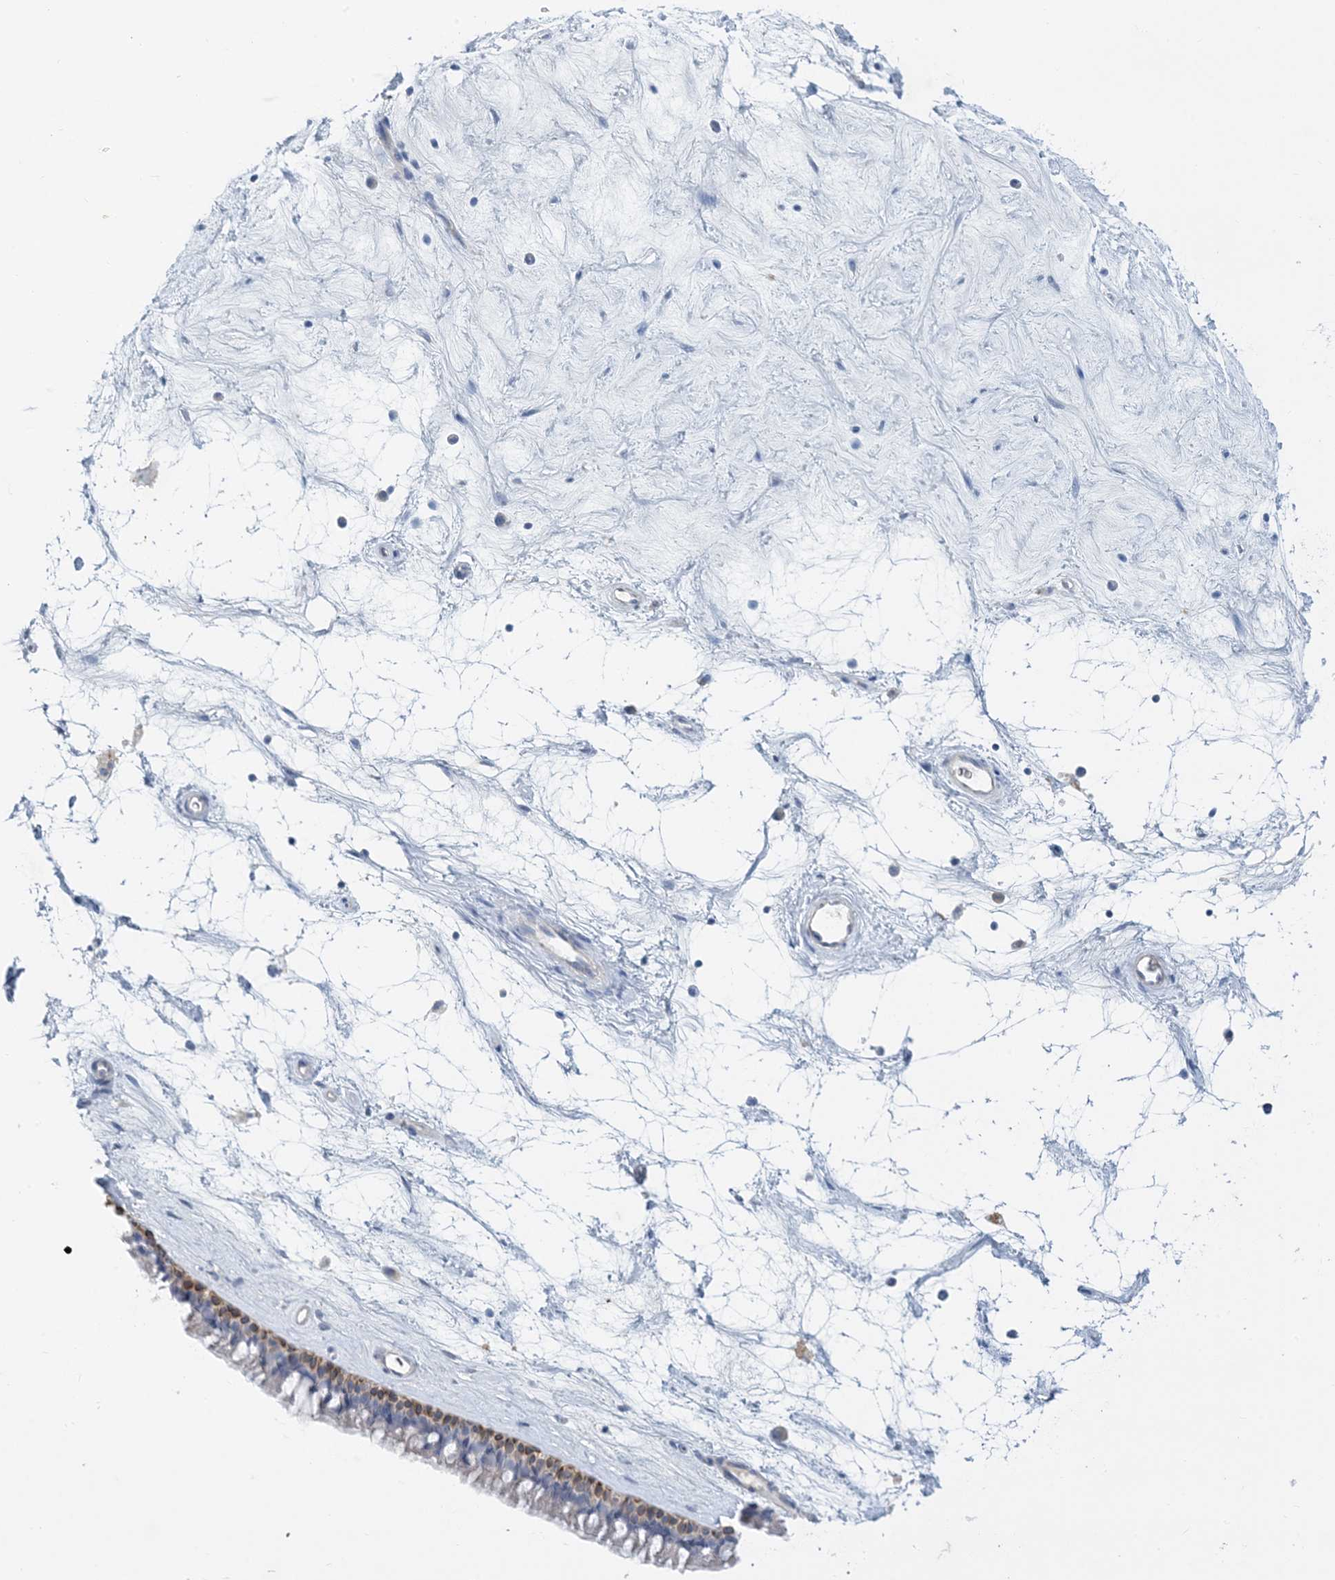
{"staining": {"intensity": "strong", "quantity": "<25%", "location": "cytoplasmic/membranous"}, "tissue": "nasopharynx", "cell_type": "Respiratory epithelial cells", "image_type": "normal", "snomed": [{"axis": "morphology", "description": "Normal tissue, NOS"}, {"axis": "topography", "description": "Nasopharynx"}], "caption": "Normal nasopharynx shows strong cytoplasmic/membranous expression in approximately <25% of respiratory epithelial cells.", "gene": "ZCCHC12", "patient": {"sex": "male", "age": 64}}